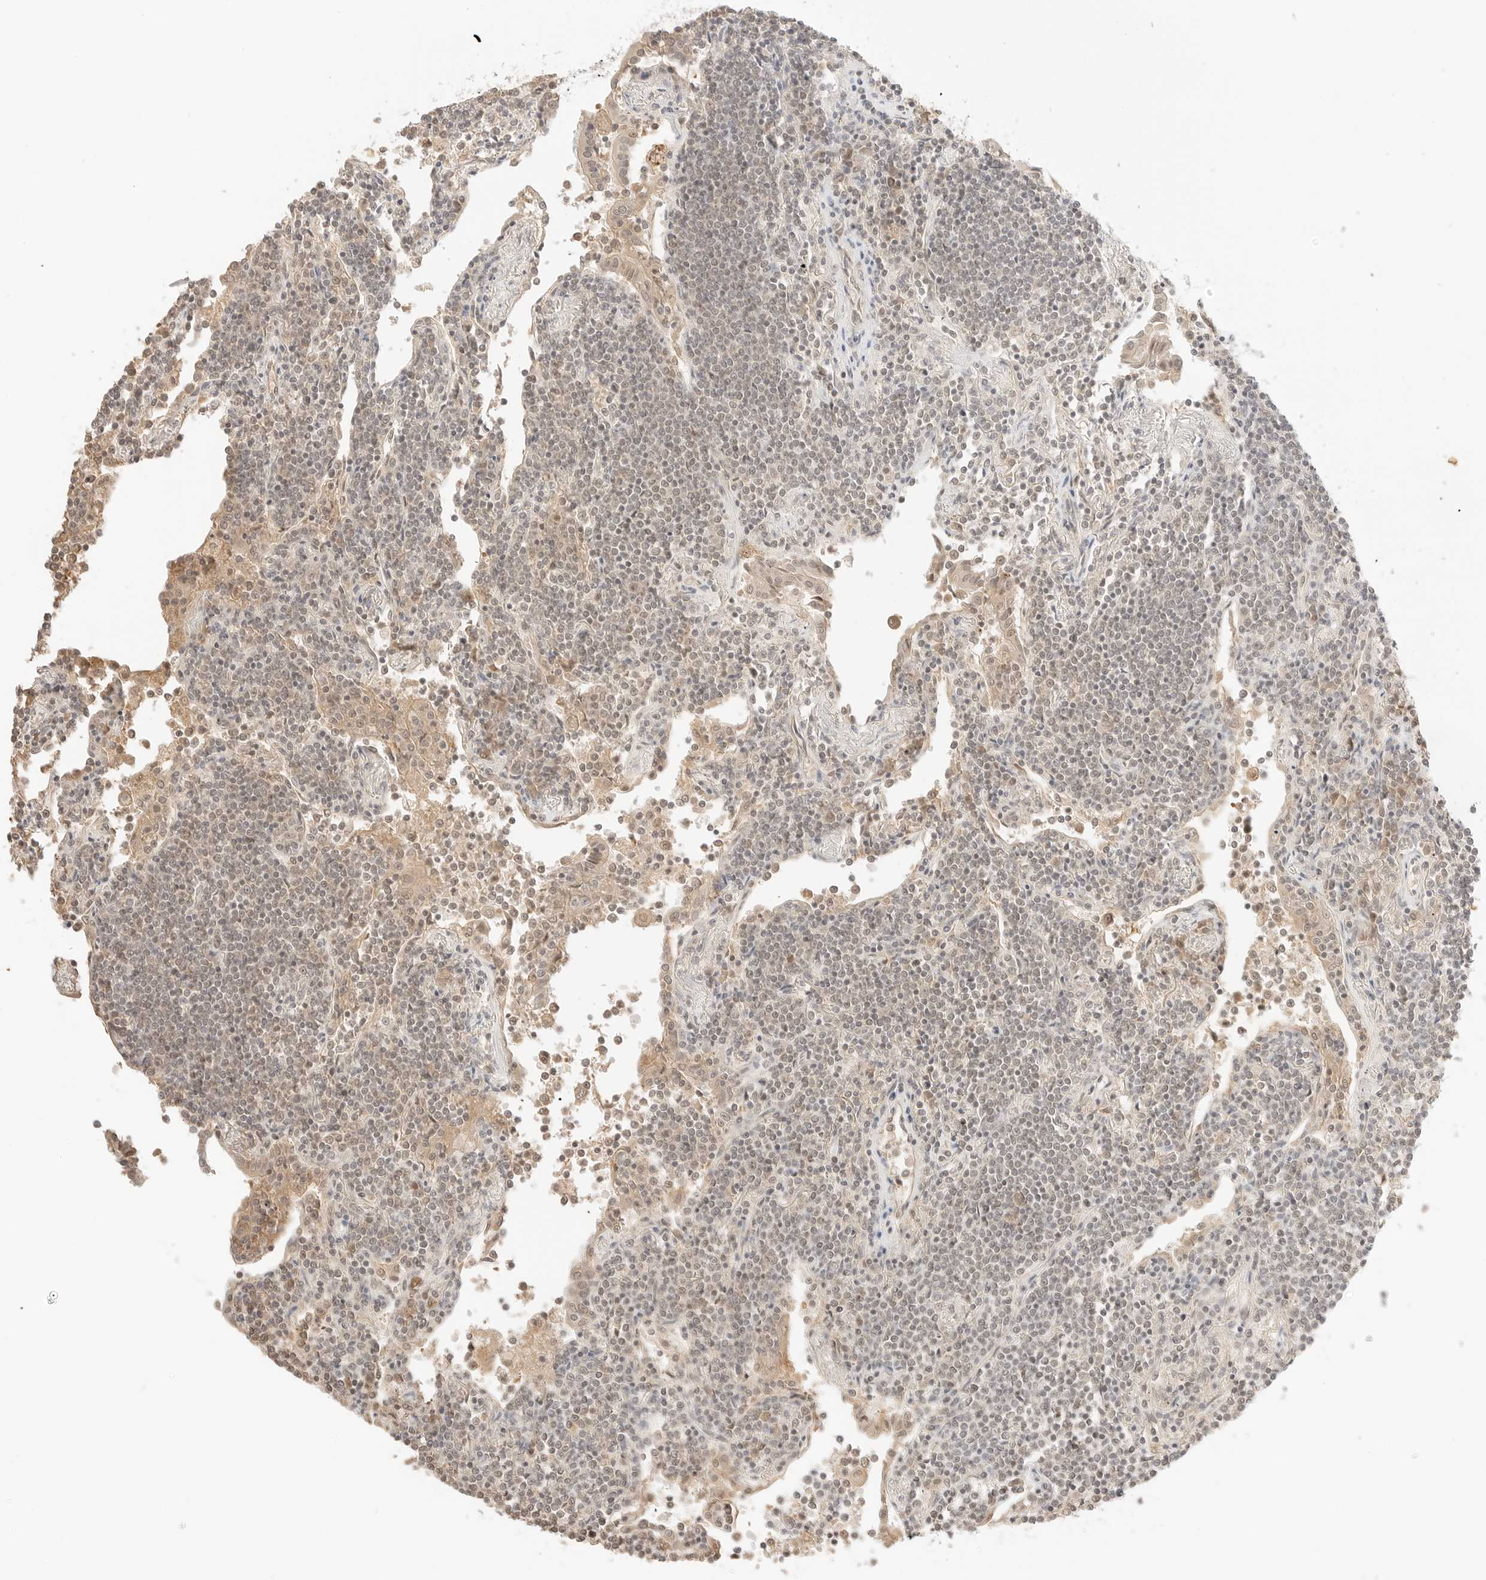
{"staining": {"intensity": "weak", "quantity": "25%-75%", "location": "nuclear"}, "tissue": "lymphoma", "cell_type": "Tumor cells", "image_type": "cancer", "snomed": [{"axis": "morphology", "description": "Malignant lymphoma, non-Hodgkin's type, Low grade"}, {"axis": "topography", "description": "Lung"}], "caption": "Protein expression analysis of human malignant lymphoma, non-Hodgkin's type (low-grade) reveals weak nuclear staining in about 25%-75% of tumor cells. Immunohistochemistry (ihc) stains the protein of interest in brown and the nuclei are stained blue.", "gene": "RPS6KL1", "patient": {"sex": "female", "age": 71}}